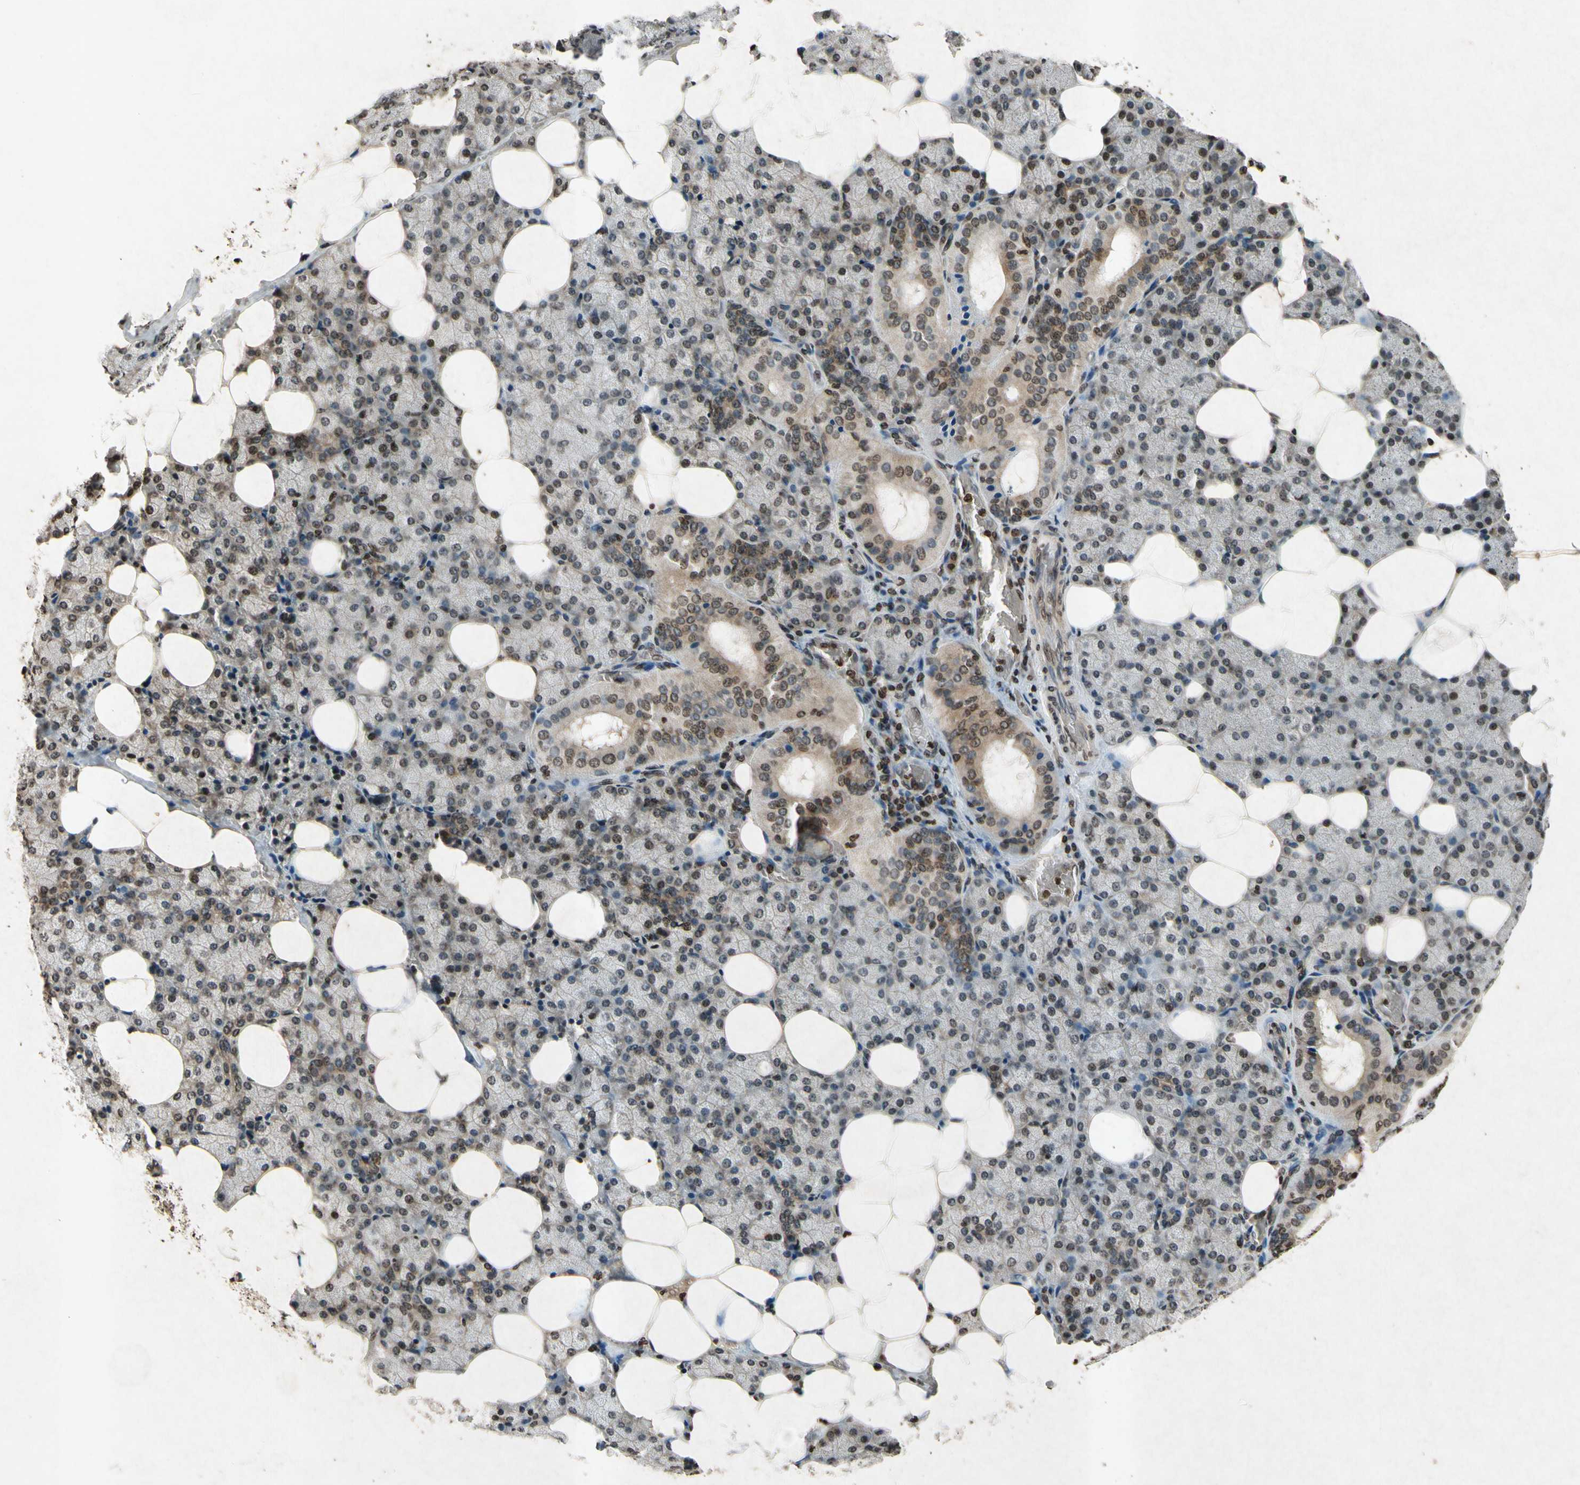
{"staining": {"intensity": "moderate", "quantity": "25%-75%", "location": "cytoplasmic/membranous,nuclear"}, "tissue": "salivary gland", "cell_type": "Glandular cells", "image_type": "normal", "snomed": [{"axis": "morphology", "description": "Normal tissue, NOS"}, {"axis": "topography", "description": "Lymph node"}, {"axis": "topography", "description": "Salivary gland"}], "caption": "Immunohistochemical staining of normal salivary gland exhibits moderate cytoplasmic/membranous,nuclear protein positivity in about 25%-75% of glandular cells. Using DAB (3,3'-diaminobenzidine) (brown) and hematoxylin (blue) stains, captured at high magnification using brightfield microscopy.", "gene": "HOXB3", "patient": {"sex": "male", "age": 8}}